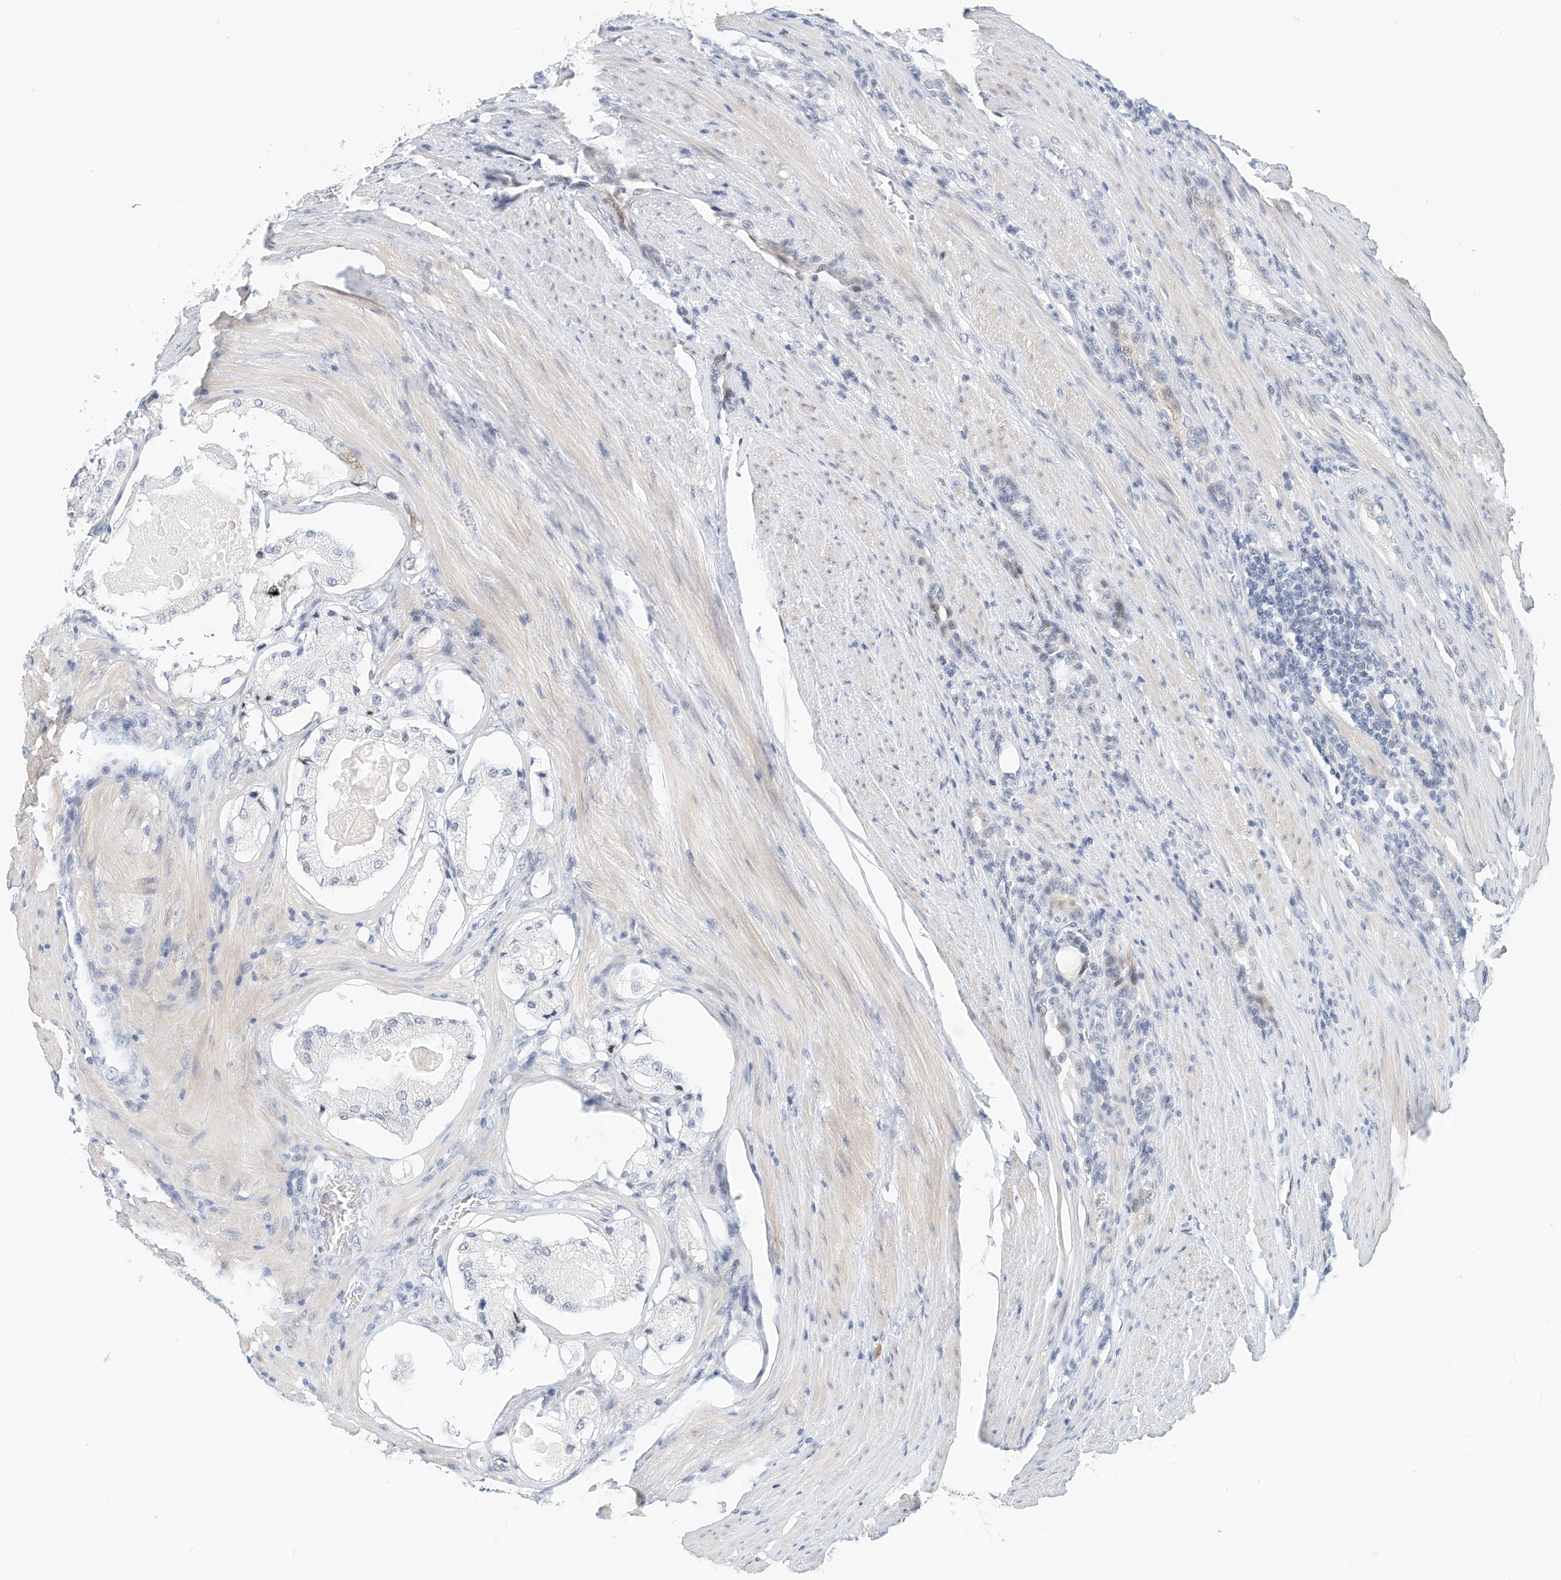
{"staining": {"intensity": "negative", "quantity": "none", "location": "none"}, "tissue": "prostate cancer", "cell_type": "Tumor cells", "image_type": "cancer", "snomed": [{"axis": "morphology", "description": "Adenocarcinoma, High grade"}, {"axis": "topography", "description": "Prostate"}], "caption": "An image of prostate cancer (adenocarcinoma (high-grade)) stained for a protein displays no brown staining in tumor cells. (Stains: DAB (3,3'-diaminobenzidine) immunohistochemistry (IHC) with hematoxylin counter stain, Microscopy: brightfield microscopy at high magnification).", "gene": "ARHGAP28", "patient": {"sex": "male", "age": 60}}